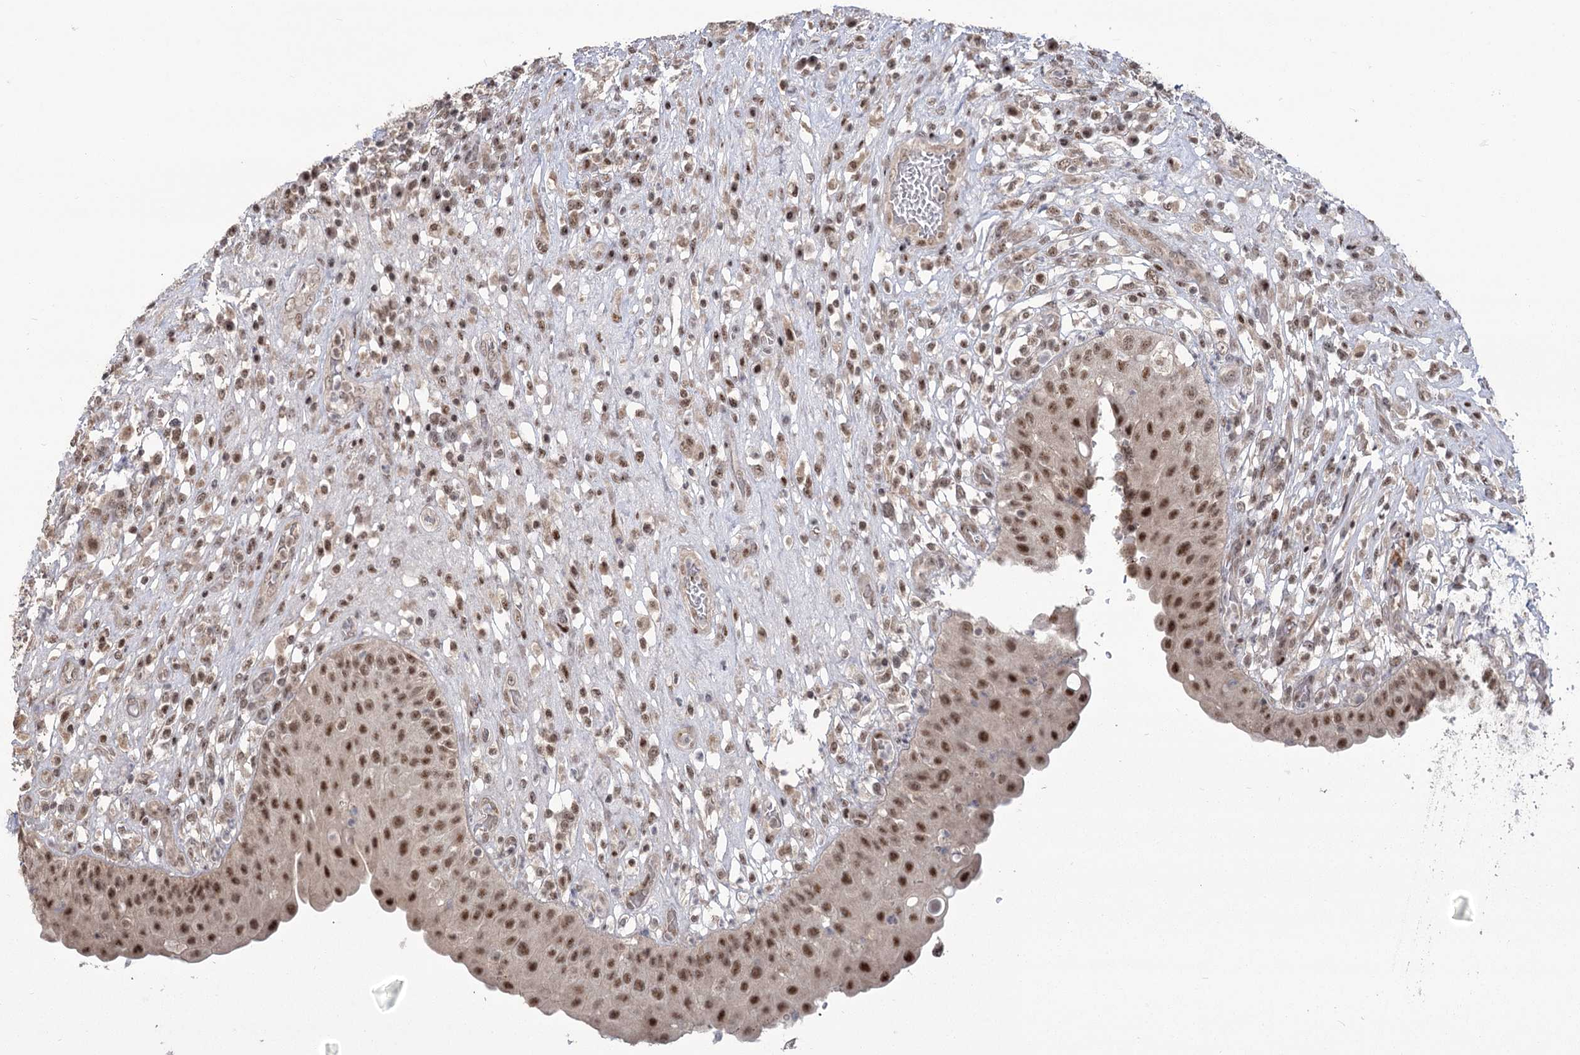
{"staining": {"intensity": "moderate", "quantity": ">75%", "location": "nuclear"}, "tissue": "urinary bladder", "cell_type": "Urothelial cells", "image_type": "normal", "snomed": [{"axis": "morphology", "description": "Normal tissue, NOS"}, {"axis": "topography", "description": "Urinary bladder"}], "caption": "IHC histopathology image of normal urinary bladder stained for a protein (brown), which shows medium levels of moderate nuclear positivity in approximately >75% of urothelial cells.", "gene": "WBP1L", "patient": {"sex": "female", "age": 62}}